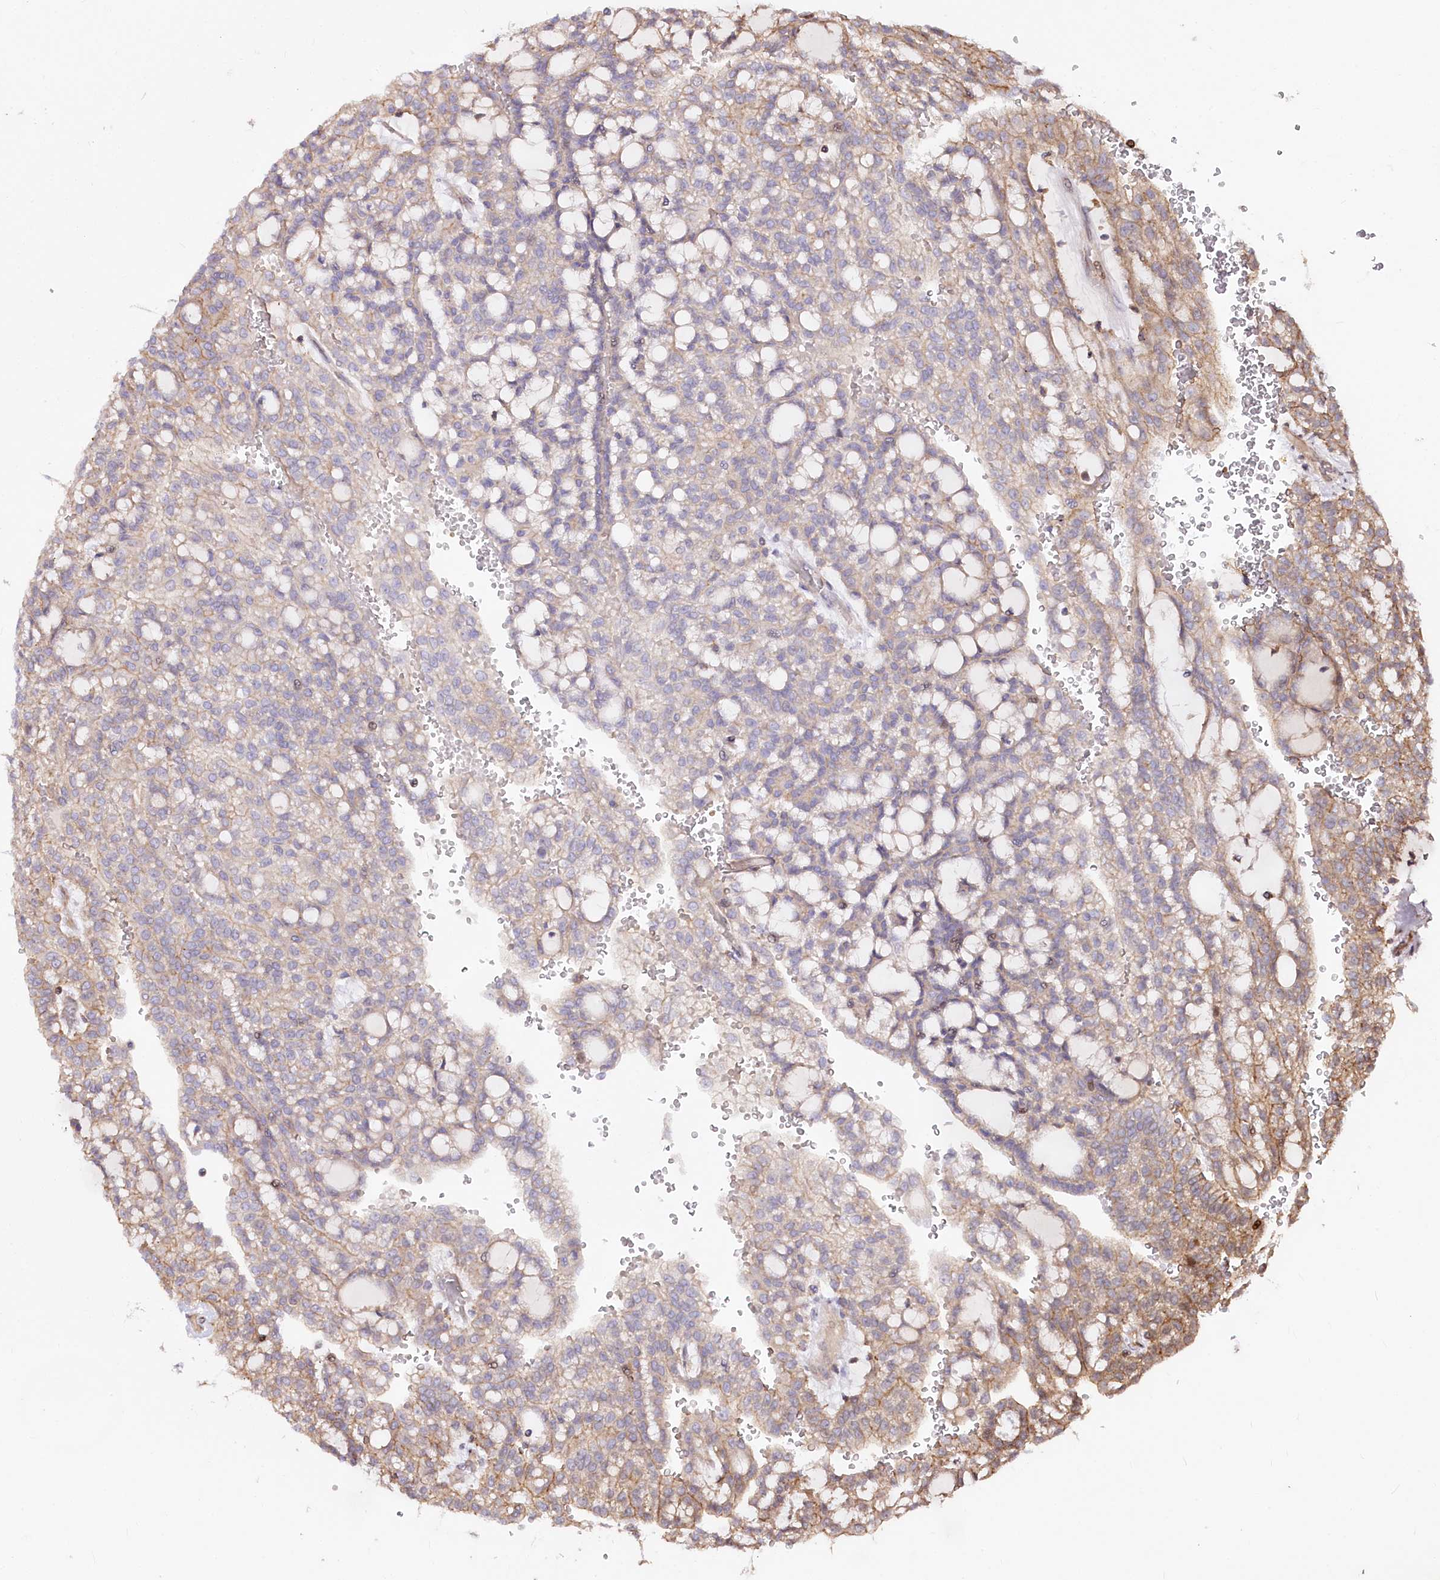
{"staining": {"intensity": "moderate", "quantity": "25%-75%", "location": "cytoplasmic/membranous"}, "tissue": "renal cancer", "cell_type": "Tumor cells", "image_type": "cancer", "snomed": [{"axis": "morphology", "description": "Adenocarcinoma, NOS"}, {"axis": "topography", "description": "Kidney"}], "caption": "Immunohistochemistry (IHC) micrograph of renal adenocarcinoma stained for a protein (brown), which displays medium levels of moderate cytoplasmic/membranous staining in about 25%-75% of tumor cells.", "gene": "ZFYVE27", "patient": {"sex": "male", "age": 63}}